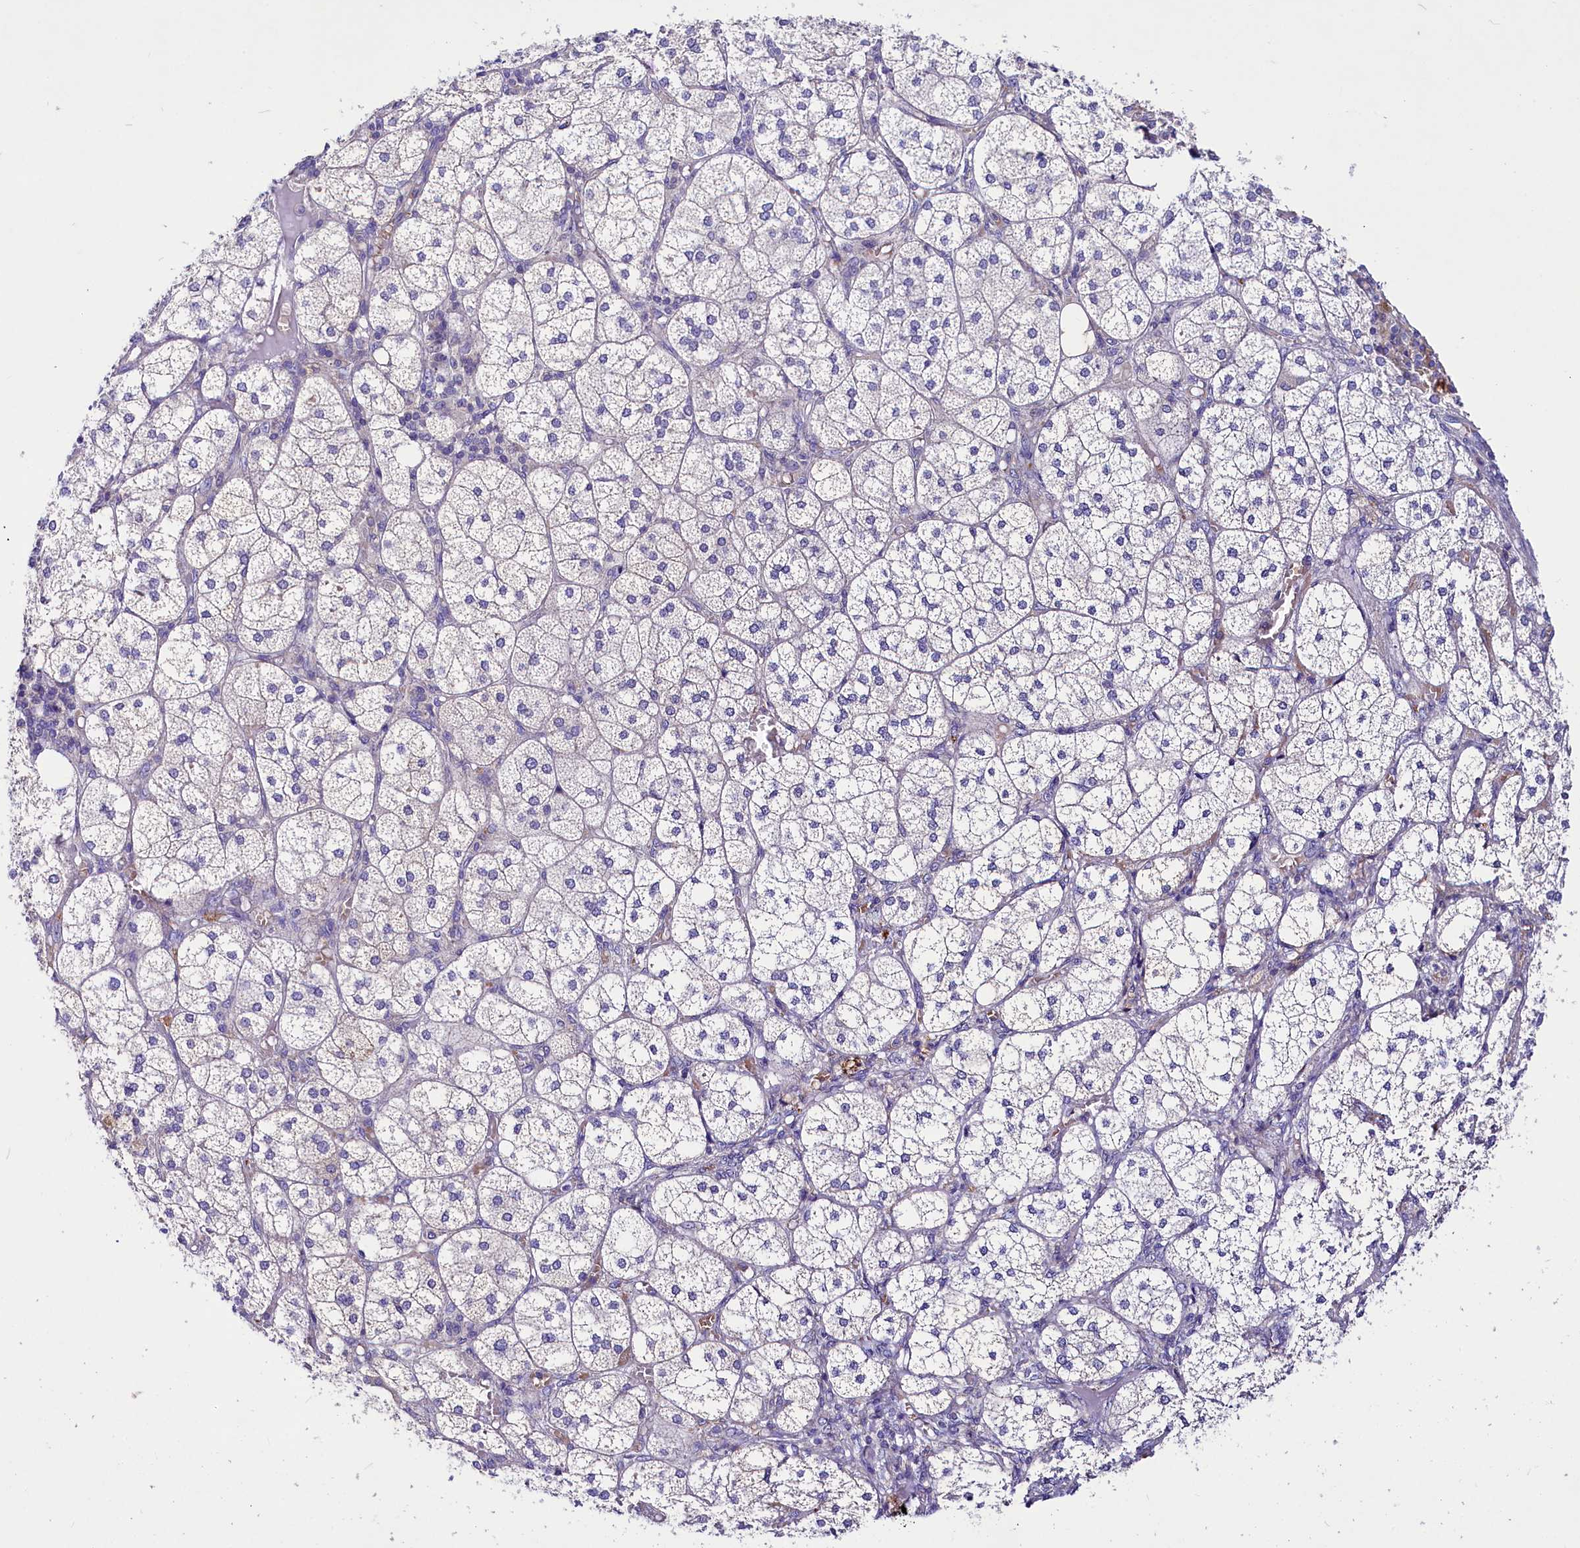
{"staining": {"intensity": "moderate", "quantity": "25%-75%", "location": "cytoplasmic/membranous"}, "tissue": "adrenal gland", "cell_type": "Glandular cells", "image_type": "normal", "snomed": [{"axis": "morphology", "description": "Normal tissue, NOS"}, {"axis": "topography", "description": "Adrenal gland"}], "caption": "This histopathology image reveals immunohistochemistry staining of normal human adrenal gland, with medium moderate cytoplasmic/membranous positivity in about 25%-75% of glandular cells.", "gene": "ABHD5", "patient": {"sex": "female", "age": 61}}